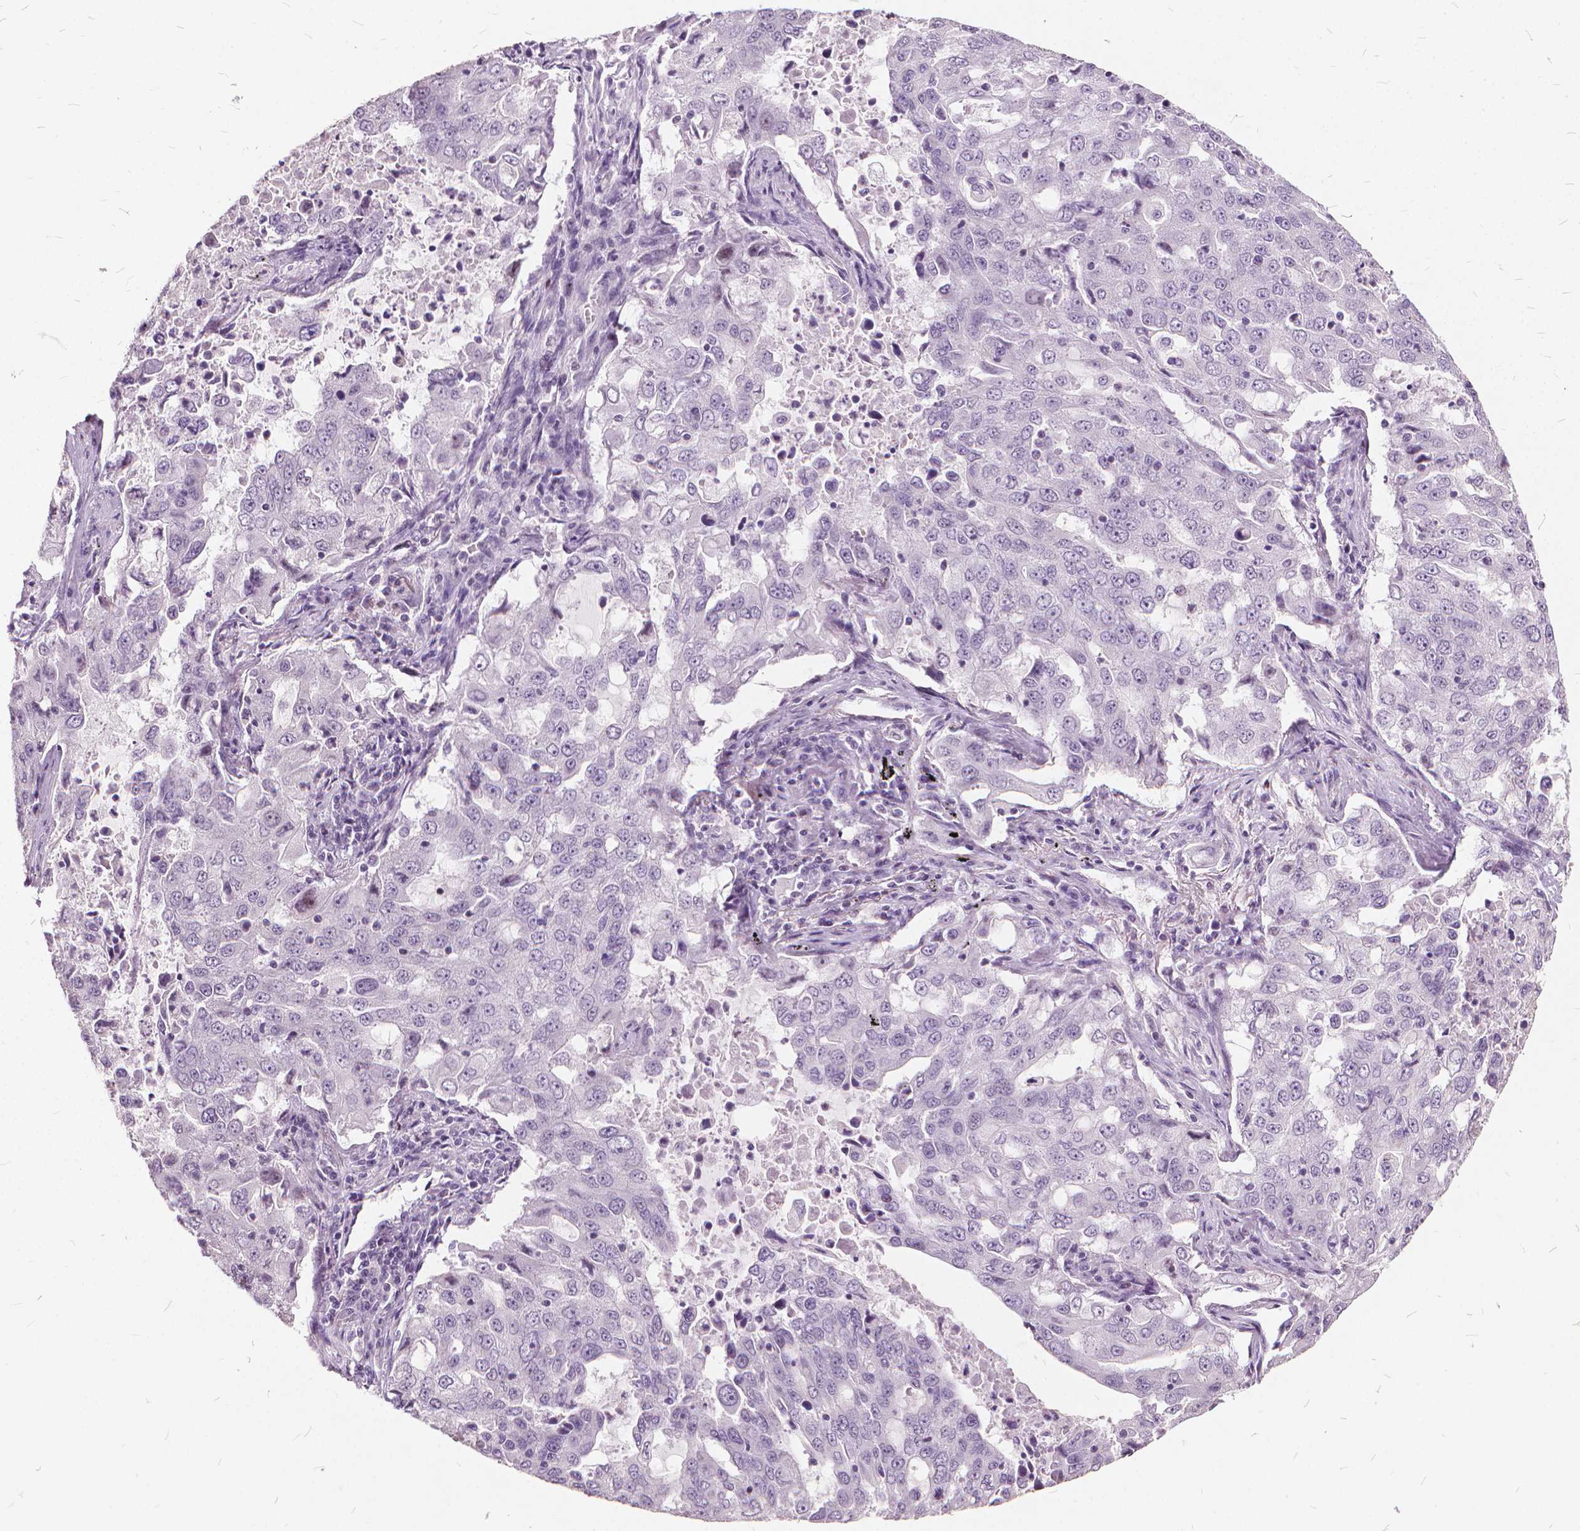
{"staining": {"intensity": "negative", "quantity": "none", "location": "none"}, "tissue": "lung cancer", "cell_type": "Tumor cells", "image_type": "cancer", "snomed": [{"axis": "morphology", "description": "Adenocarcinoma, NOS"}, {"axis": "topography", "description": "Lung"}], "caption": "The histopathology image displays no significant staining in tumor cells of lung adenocarcinoma. (DAB (3,3'-diaminobenzidine) immunohistochemistry (IHC) with hematoxylin counter stain).", "gene": "STAT5B", "patient": {"sex": "female", "age": 61}}